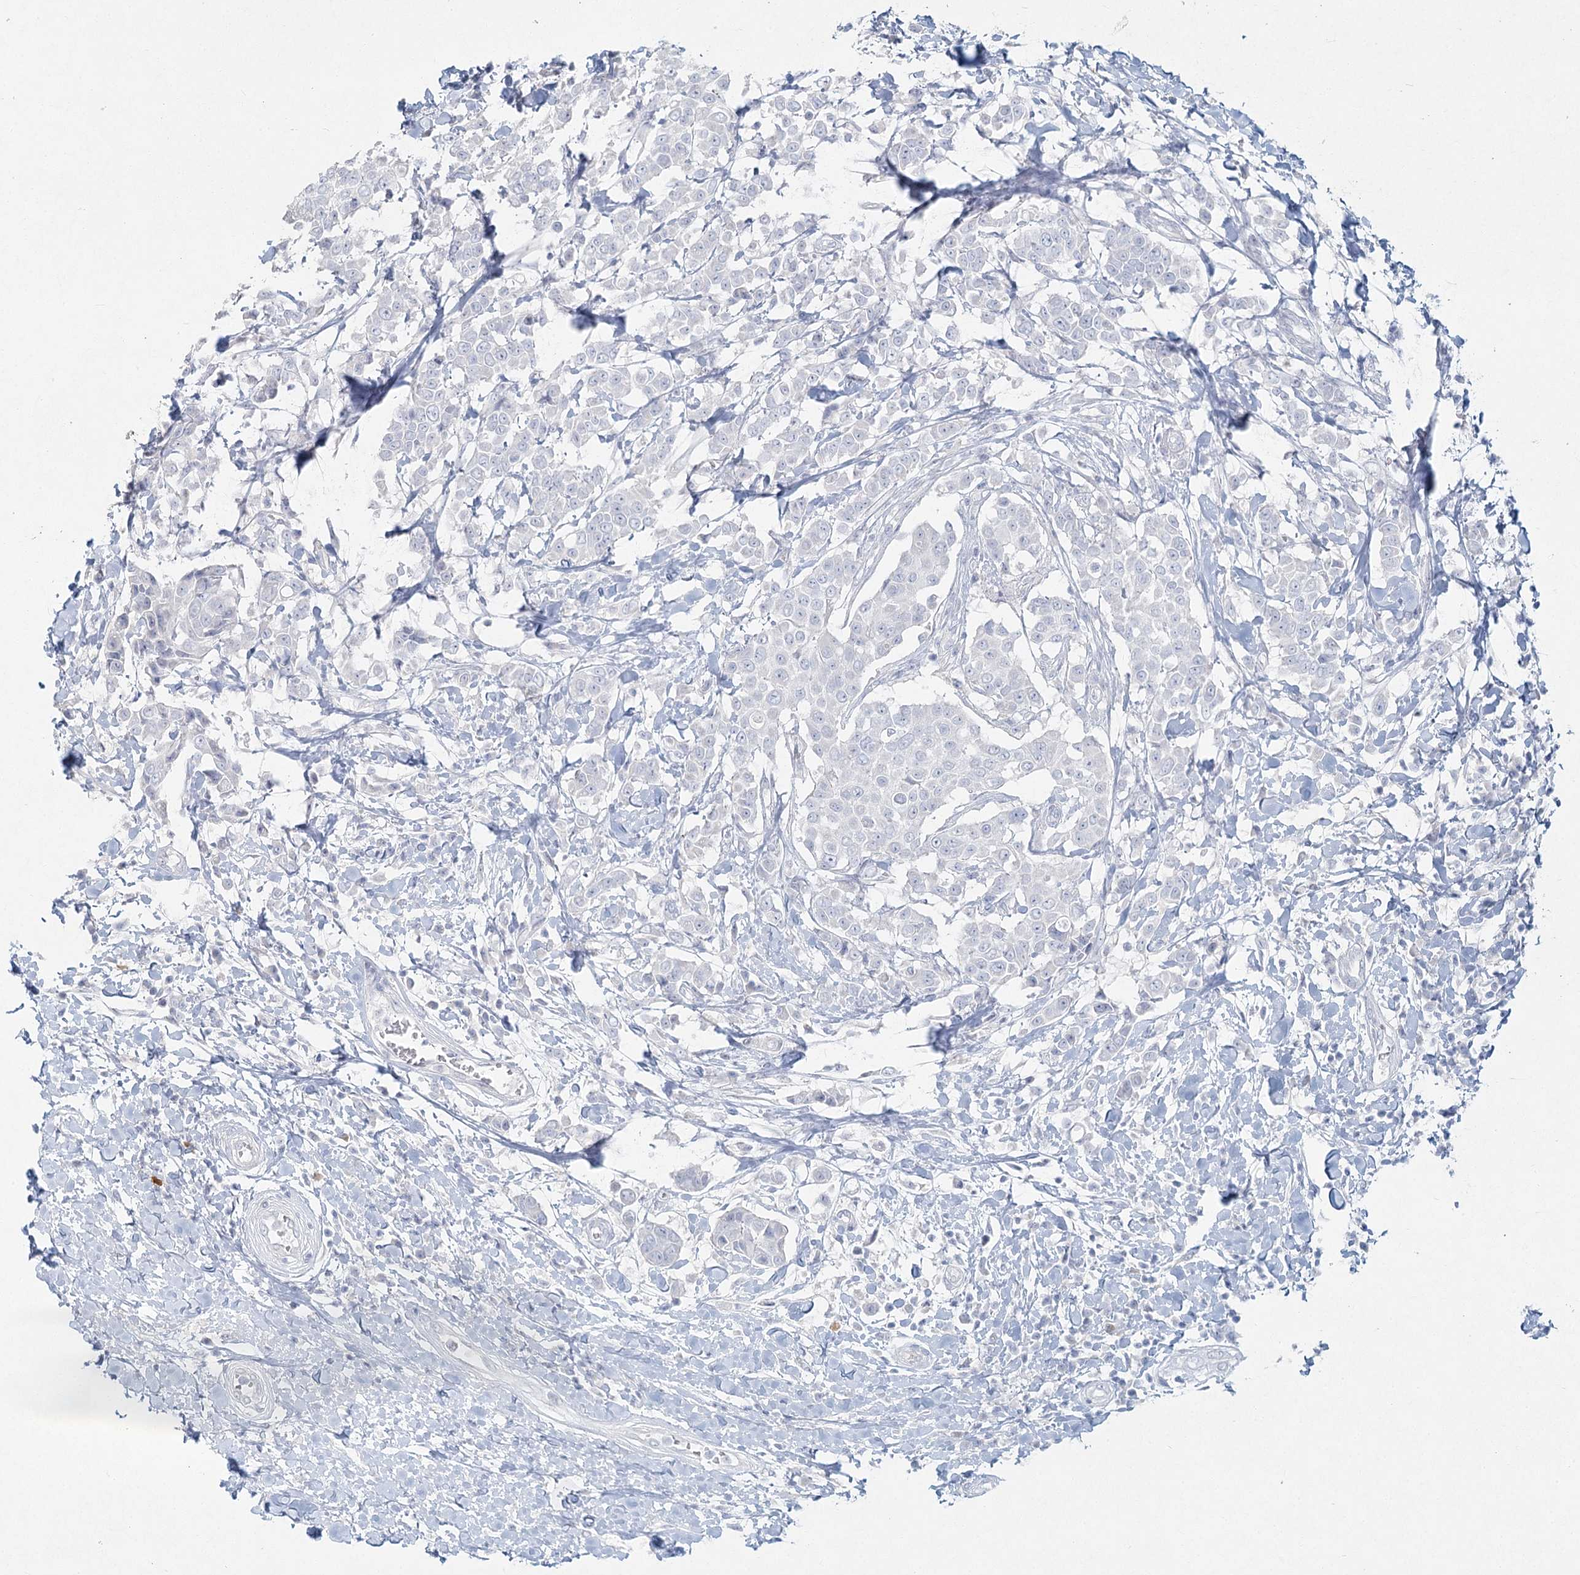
{"staining": {"intensity": "negative", "quantity": "none", "location": "none"}, "tissue": "breast cancer", "cell_type": "Tumor cells", "image_type": "cancer", "snomed": [{"axis": "morphology", "description": "Duct carcinoma"}, {"axis": "topography", "description": "Breast"}], "caption": "The image displays no significant expression in tumor cells of breast cancer.", "gene": "LRP2BP", "patient": {"sex": "female", "age": 27}}